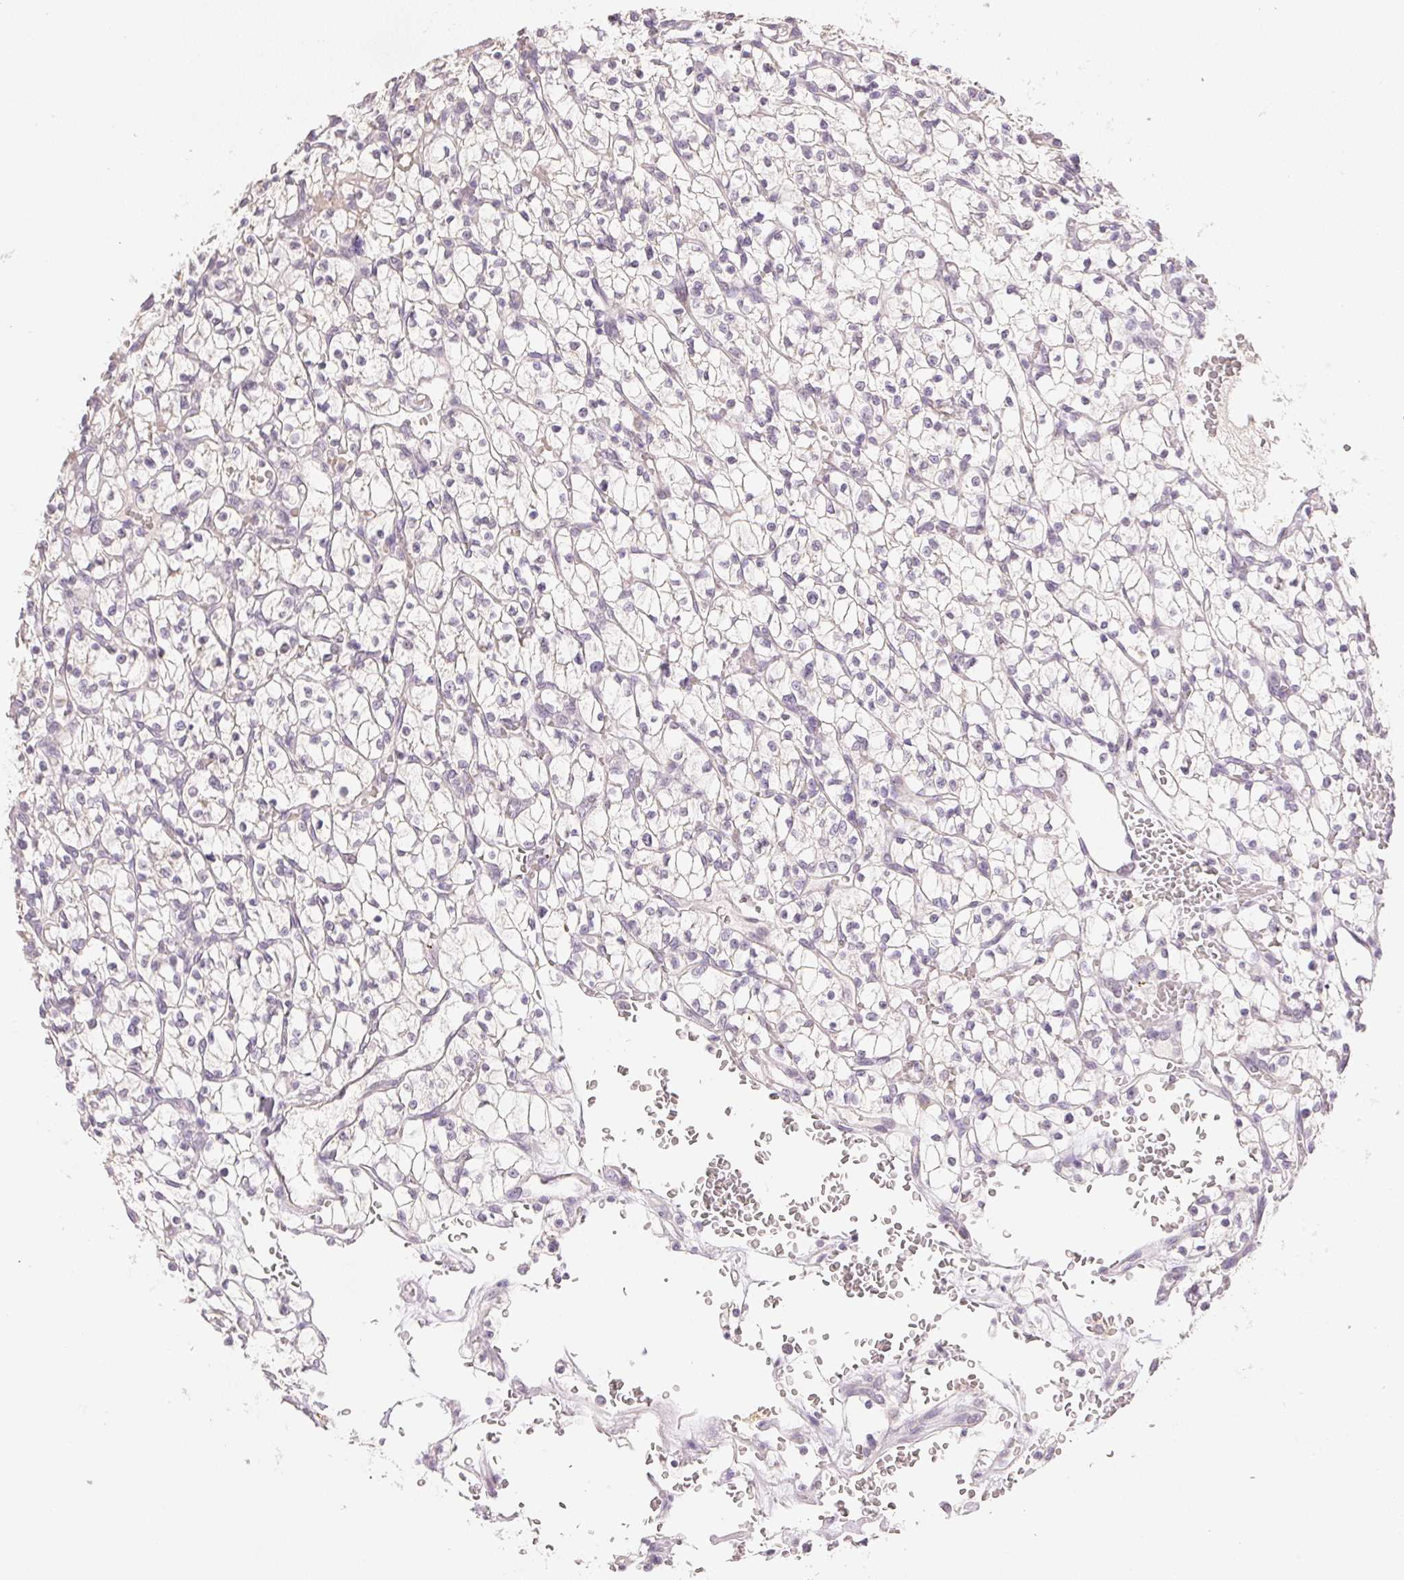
{"staining": {"intensity": "negative", "quantity": "none", "location": "none"}, "tissue": "renal cancer", "cell_type": "Tumor cells", "image_type": "cancer", "snomed": [{"axis": "morphology", "description": "Adenocarcinoma, NOS"}, {"axis": "topography", "description": "Kidney"}], "caption": "High magnification brightfield microscopy of renal cancer stained with DAB (3,3'-diaminobenzidine) (brown) and counterstained with hematoxylin (blue): tumor cells show no significant expression.", "gene": "DHCR24", "patient": {"sex": "female", "age": 64}}